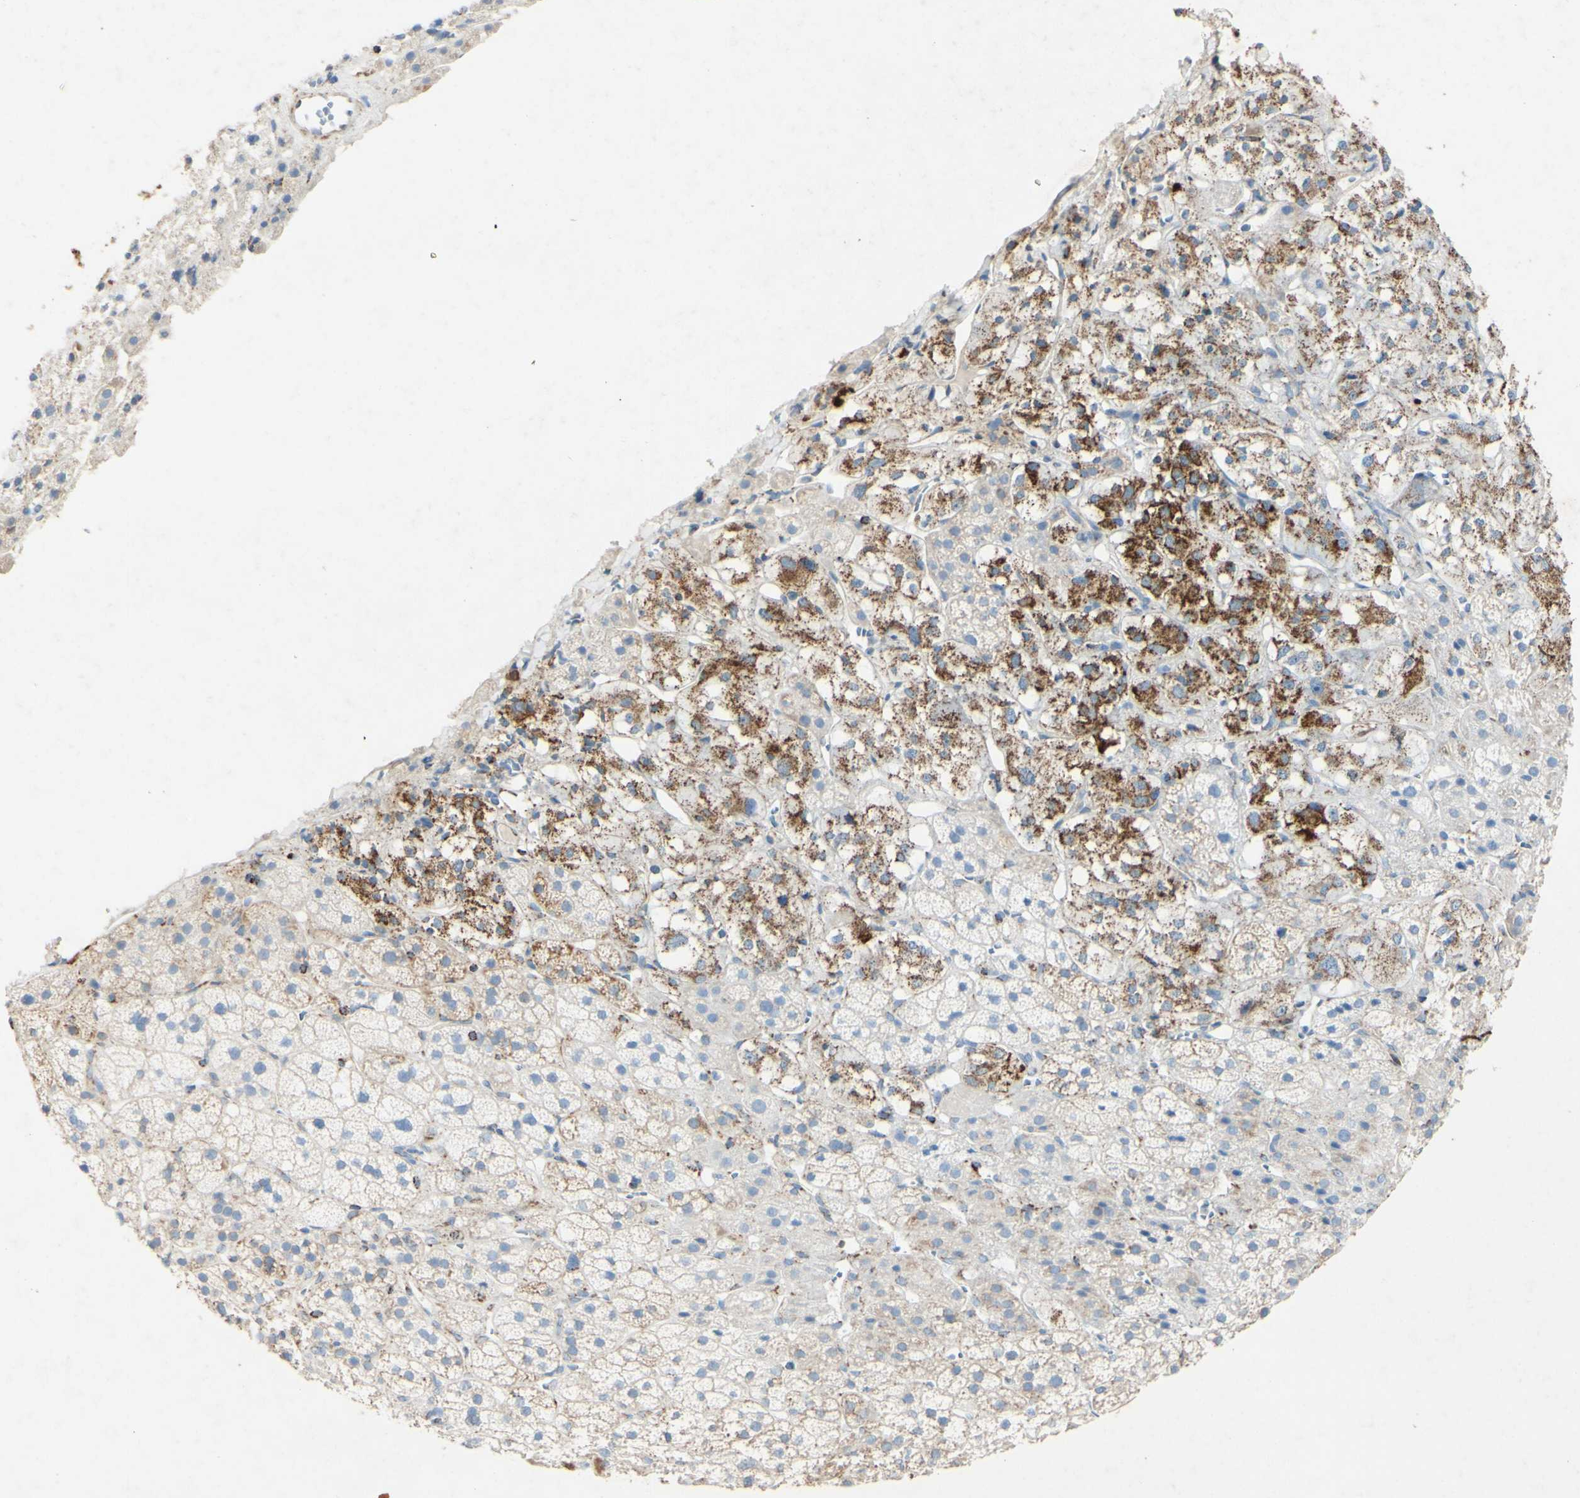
{"staining": {"intensity": "moderate", "quantity": "25%-75%", "location": "cytoplasmic/membranous"}, "tissue": "adrenal gland", "cell_type": "Glandular cells", "image_type": "normal", "snomed": [{"axis": "morphology", "description": "Normal tissue, NOS"}, {"axis": "topography", "description": "Adrenal gland"}], "caption": "High-magnification brightfield microscopy of benign adrenal gland stained with DAB (3,3'-diaminobenzidine) (brown) and counterstained with hematoxylin (blue). glandular cells exhibit moderate cytoplasmic/membranous staining is appreciated in approximately25%-75% of cells. (DAB (3,3'-diaminobenzidine) = brown stain, brightfield microscopy at high magnification).", "gene": "OXCT1", "patient": {"sex": "male", "age": 56}}